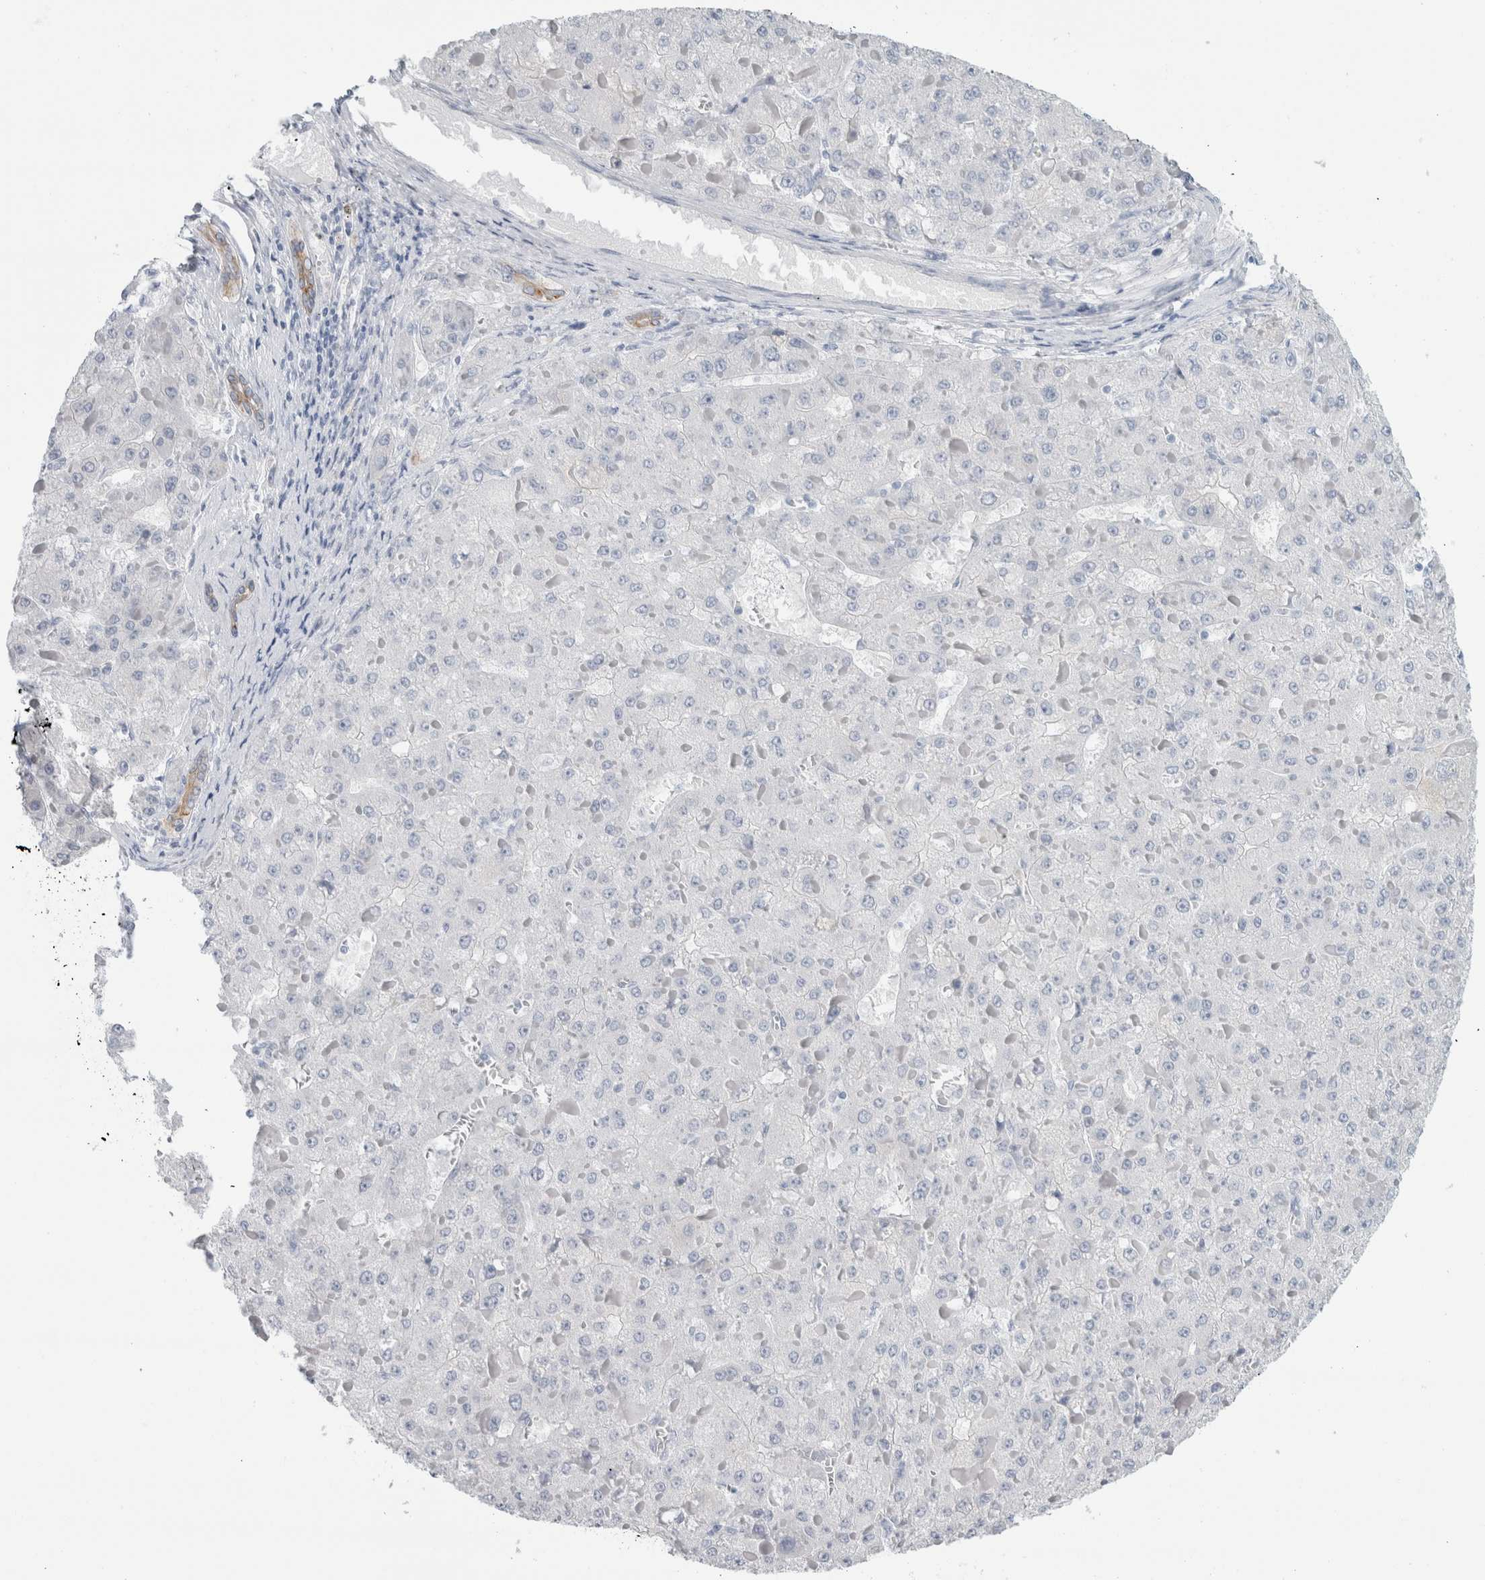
{"staining": {"intensity": "negative", "quantity": "none", "location": "none"}, "tissue": "liver cancer", "cell_type": "Tumor cells", "image_type": "cancer", "snomed": [{"axis": "morphology", "description": "Carcinoma, Hepatocellular, NOS"}, {"axis": "topography", "description": "Liver"}], "caption": "The immunohistochemistry photomicrograph has no significant positivity in tumor cells of liver cancer (hepatocellular carcinoma) tissue.", "gene": "RPH3AL", "patient": {"sex": "female", "age": 73}}